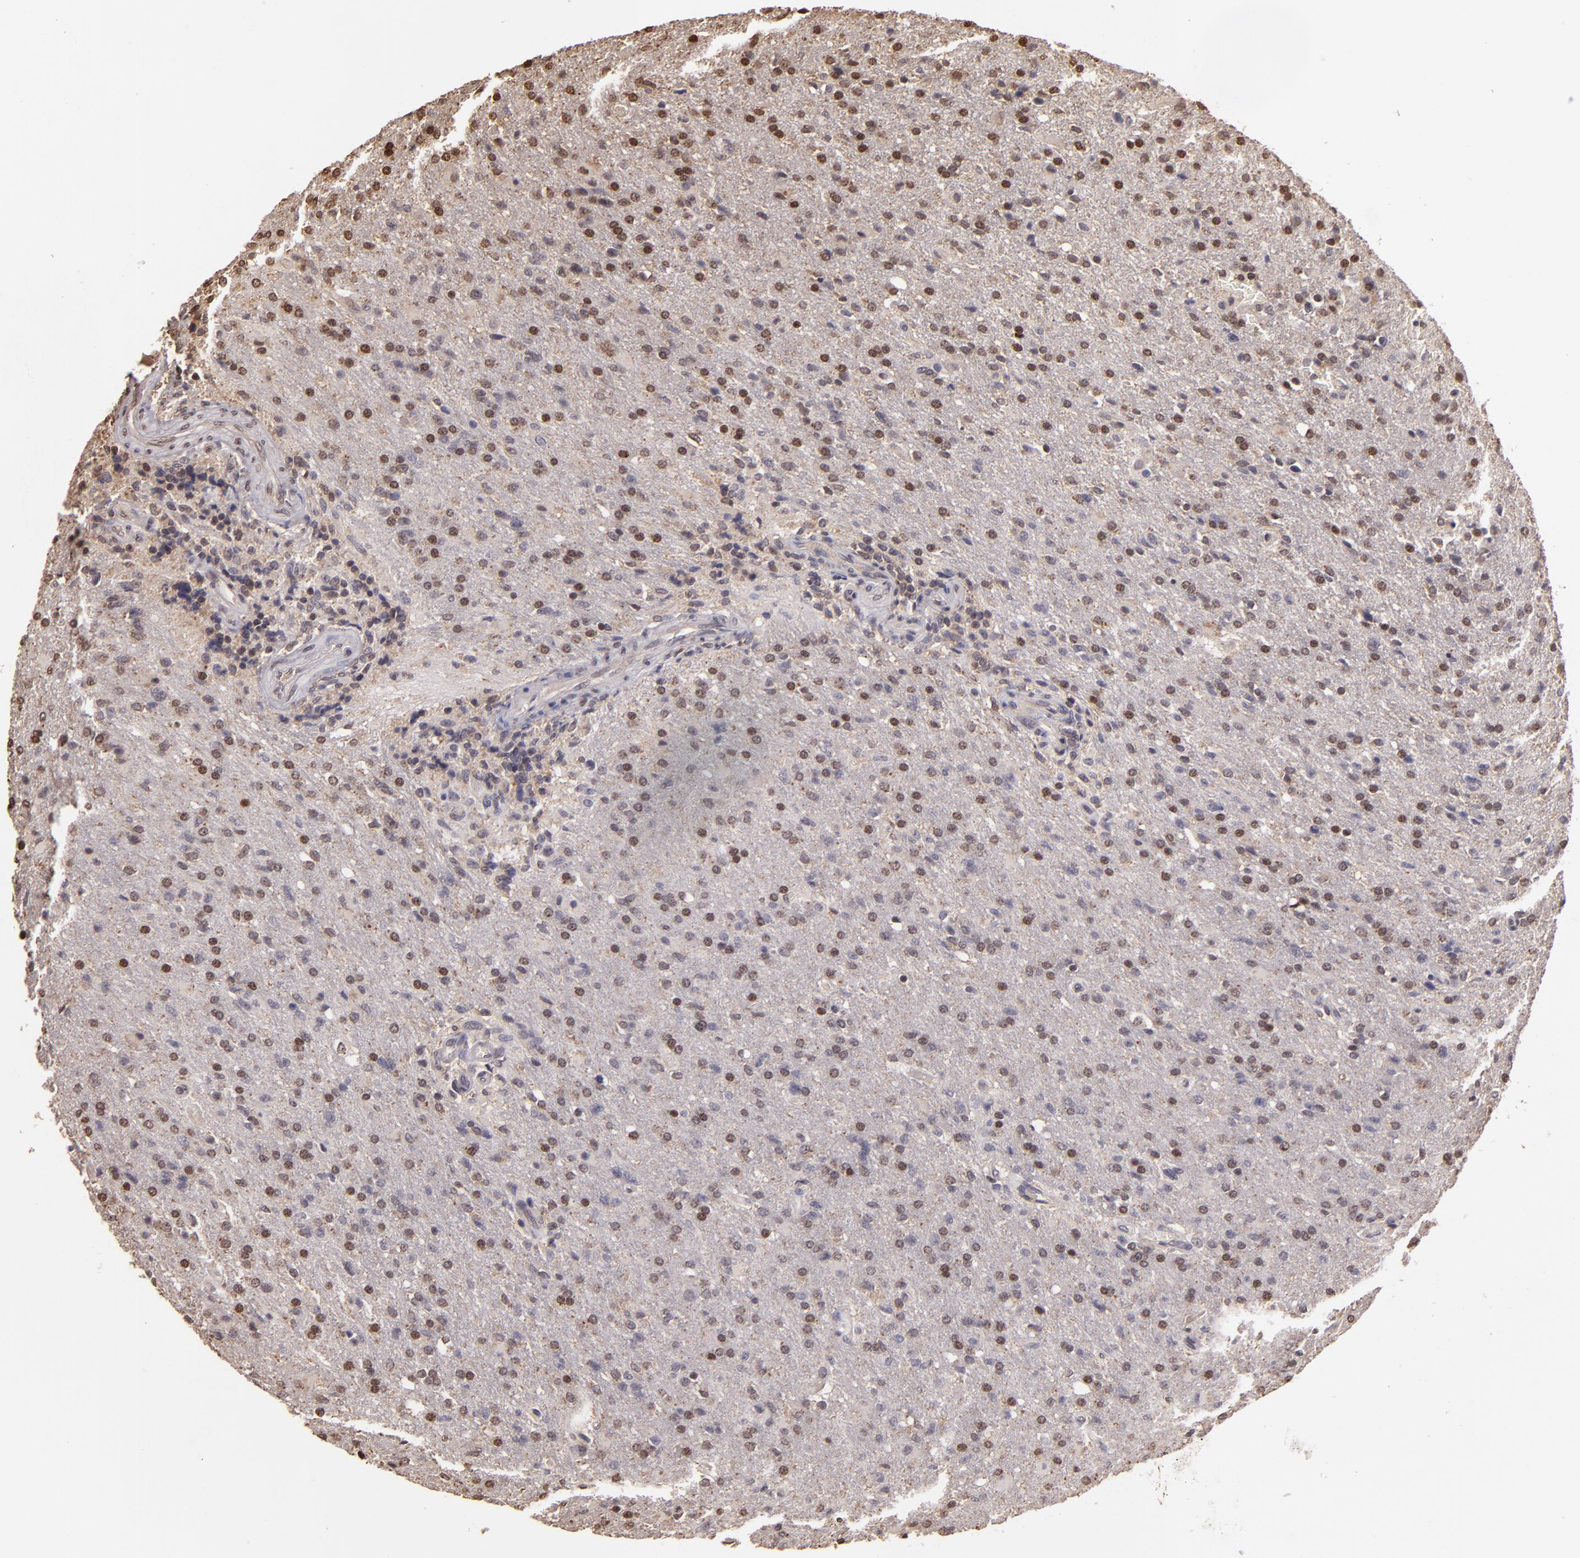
{"staining": {"intensity": "negative", "quantity": "none", "location": "none"}, "tissue": "glioma", "cell_type": "Tumor cells", "image_type": "cancer", "snomed": [{"axis": "morphology", "description": "Glioma, malignant, High grade"}, {"axis": "topography", "description": "Brain"}], "caption": "Protein analysis of glioma shows no significant staining in tumor cells.", "gene": "ARPC2", "patient": {"sex": "male", "age": 68}}